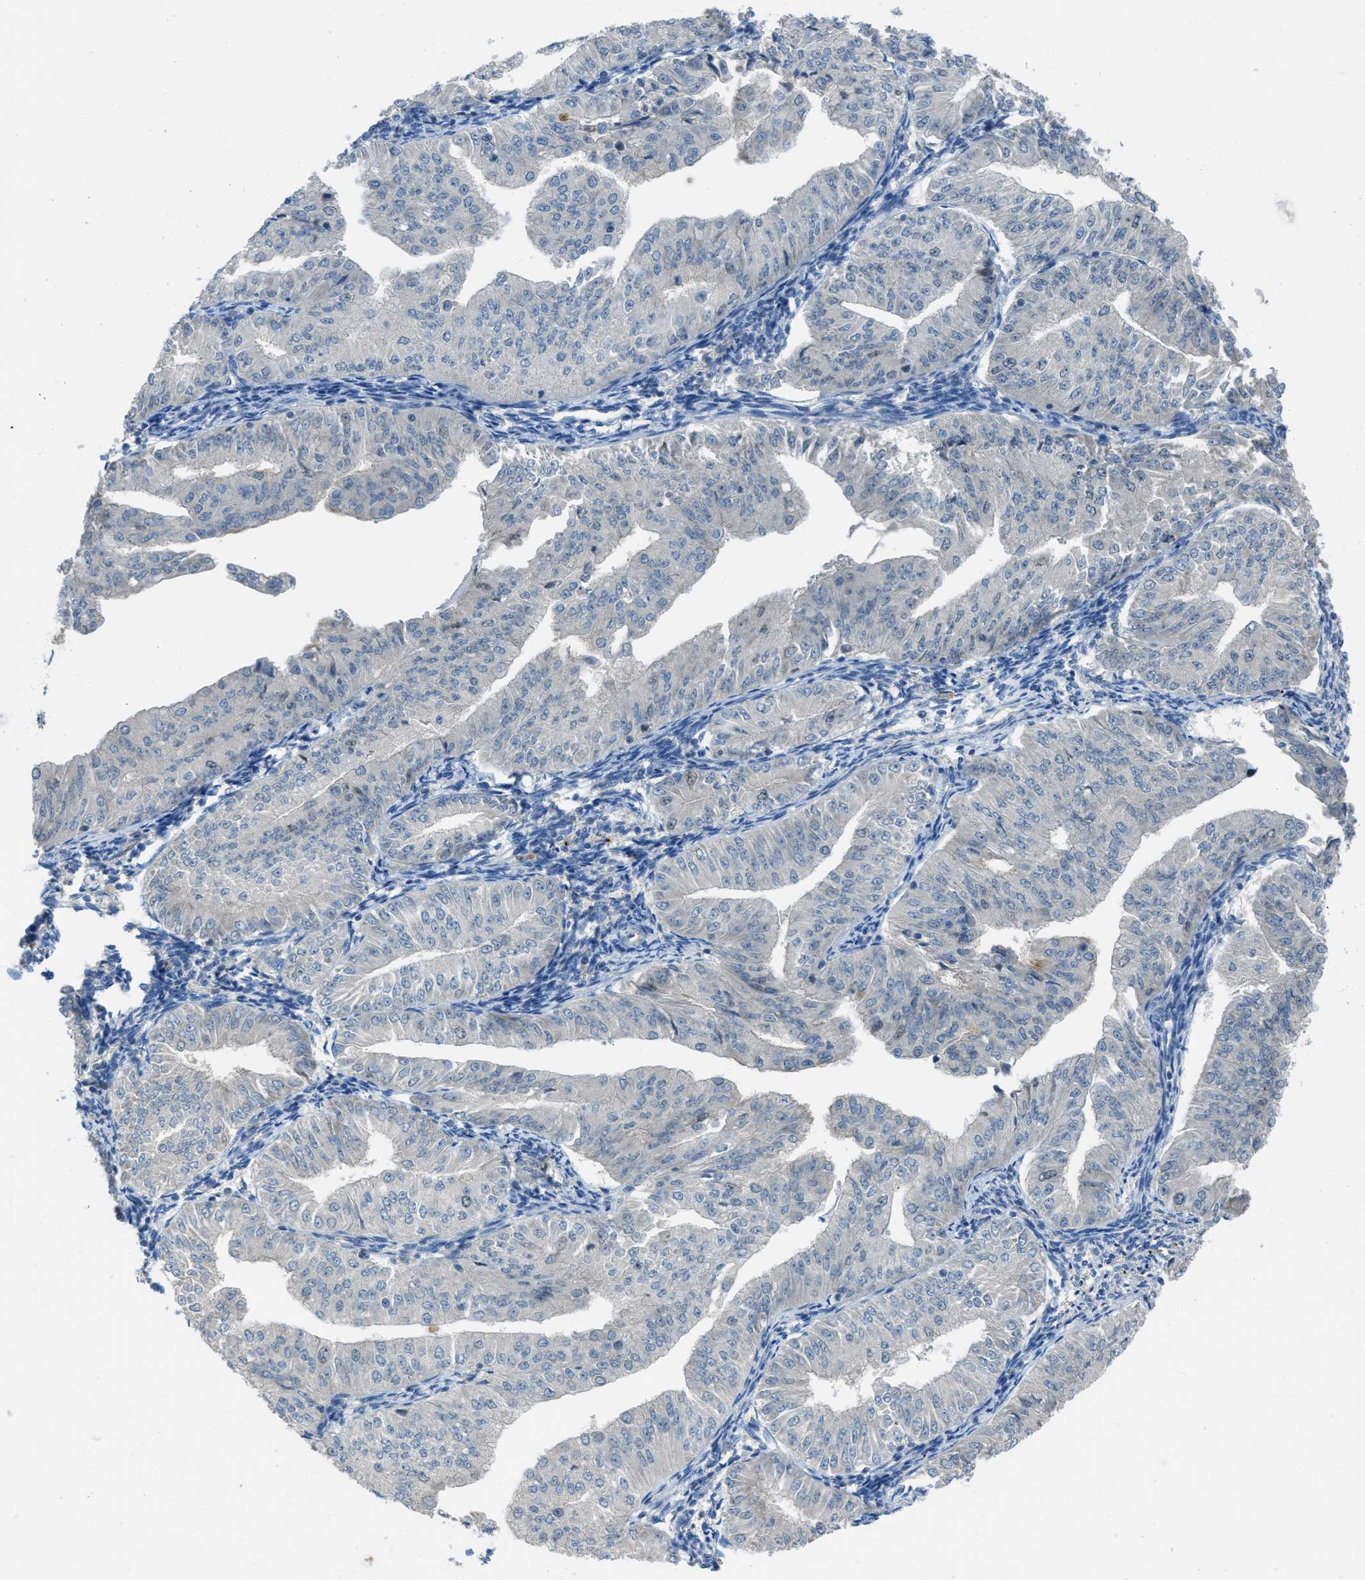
{"staining": {"intensity": "negative", "quantity": "none", "location": "none"}, "tissue": "endometrial cancer", "cell_type": "Tumor cells", "image_type": "cancer", "snomed": [{"axis": "morphology", "description": "Normal tissue, NOS"}, {"axis": "morphology", "description": "Adenocarcinoma, NOS"}, {"axis": "topography", "description": "Endometrium"}], "caption": "Endometrial cancer (adenocarcinoma) was stained to show a protein in brown. There is no significant staining in tumor cells.", "gene": "MIS18A", "patient": {"sex": "female", "age": 53}}